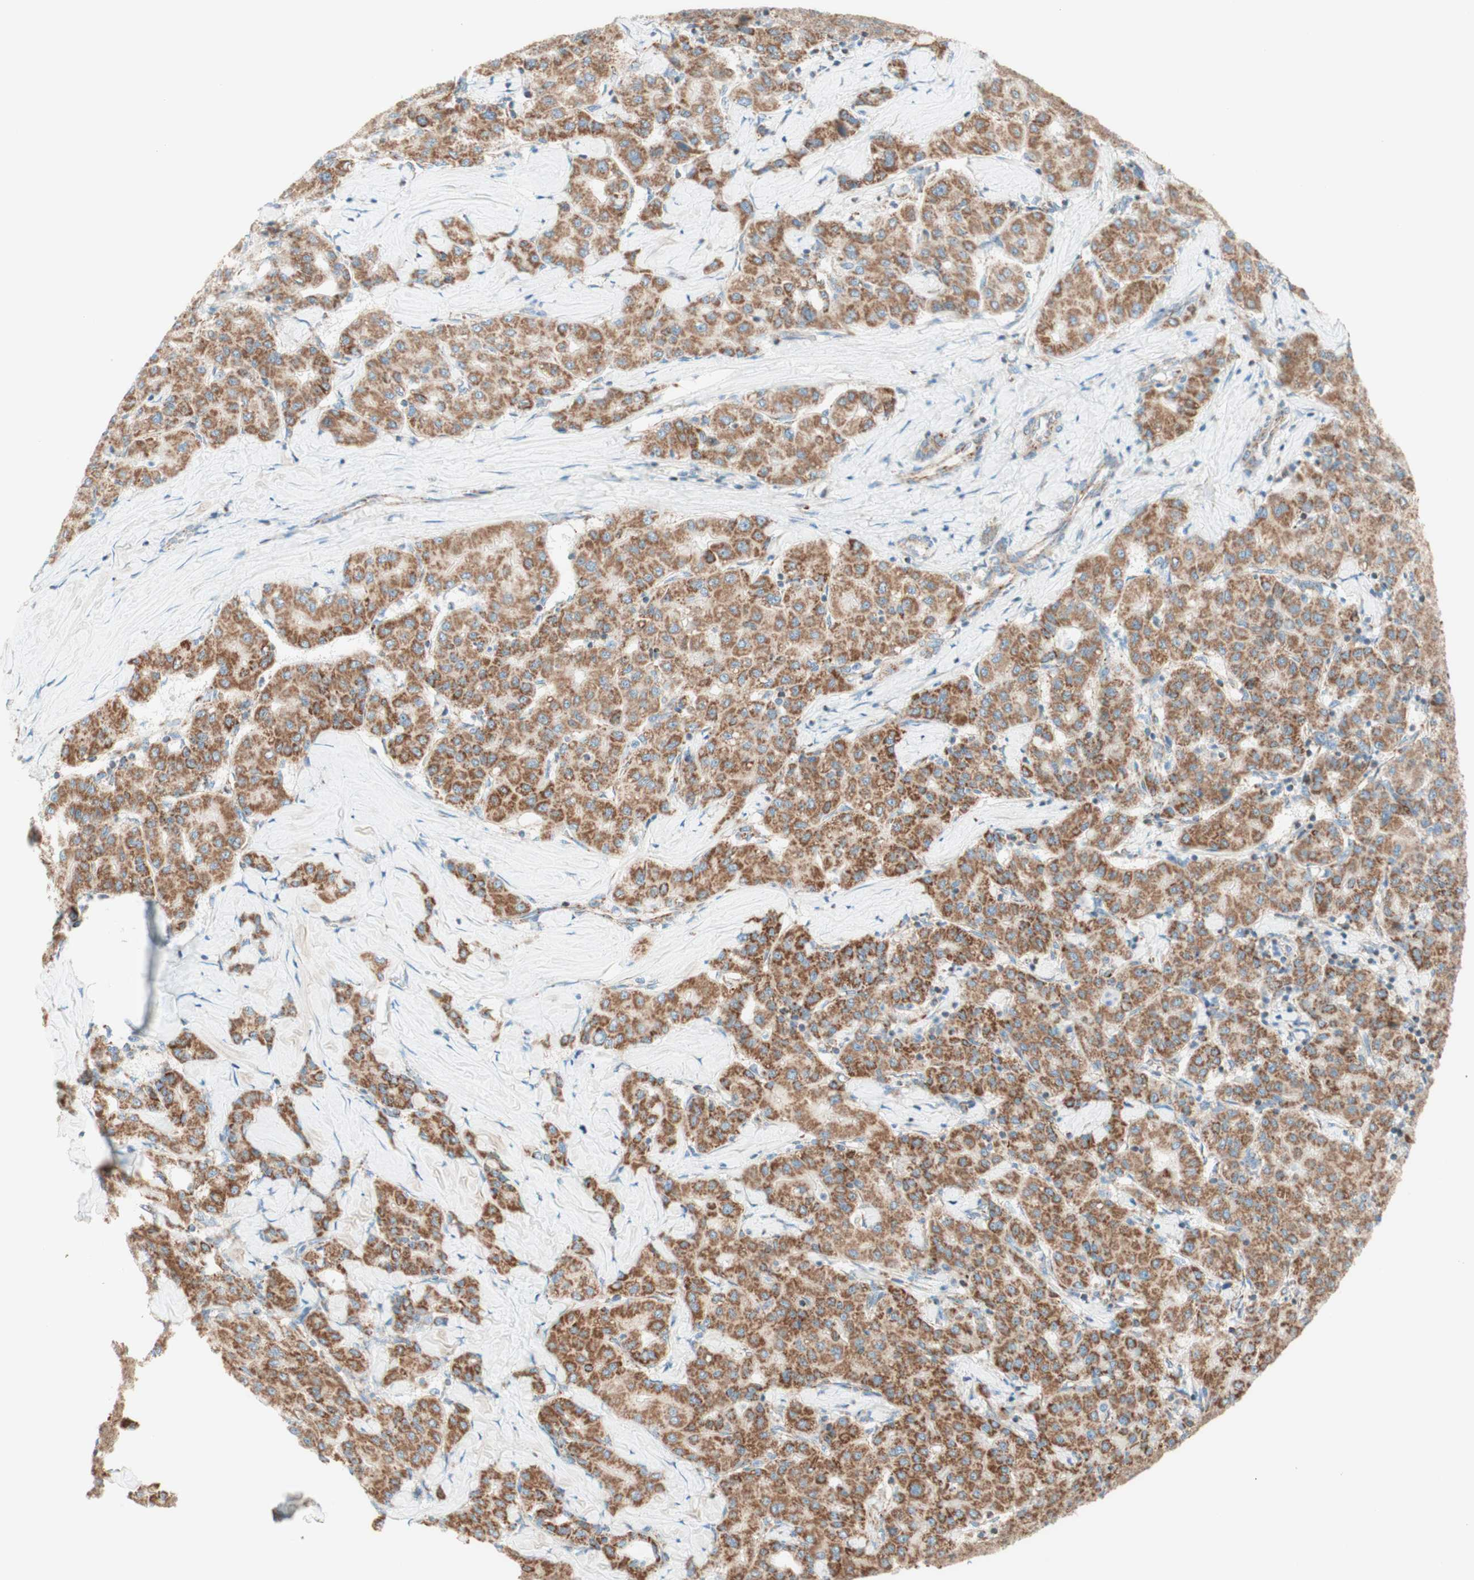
{"staining": {"intensity": "moderate", "quantity": ">75%", "location": "cytoplasmic/membranous"}, "tissue": "liver cancer", "cell_type": "Tumor cells", "image_type": "cancer", "snomed": [{"axis": "morphology", "description": "Carcinoma, Hepatocellular, NOS"}, {"axis": "topography", "description": "Liver"}], "caption": "Human liver hepatocellular carcinoma stained with a brown dye shows moderate cytoplasmic/membranous positive expression in about >75% of tumor cells.", "gene": "TOMM20", "patient": {"sex": "male", "age": 65}}